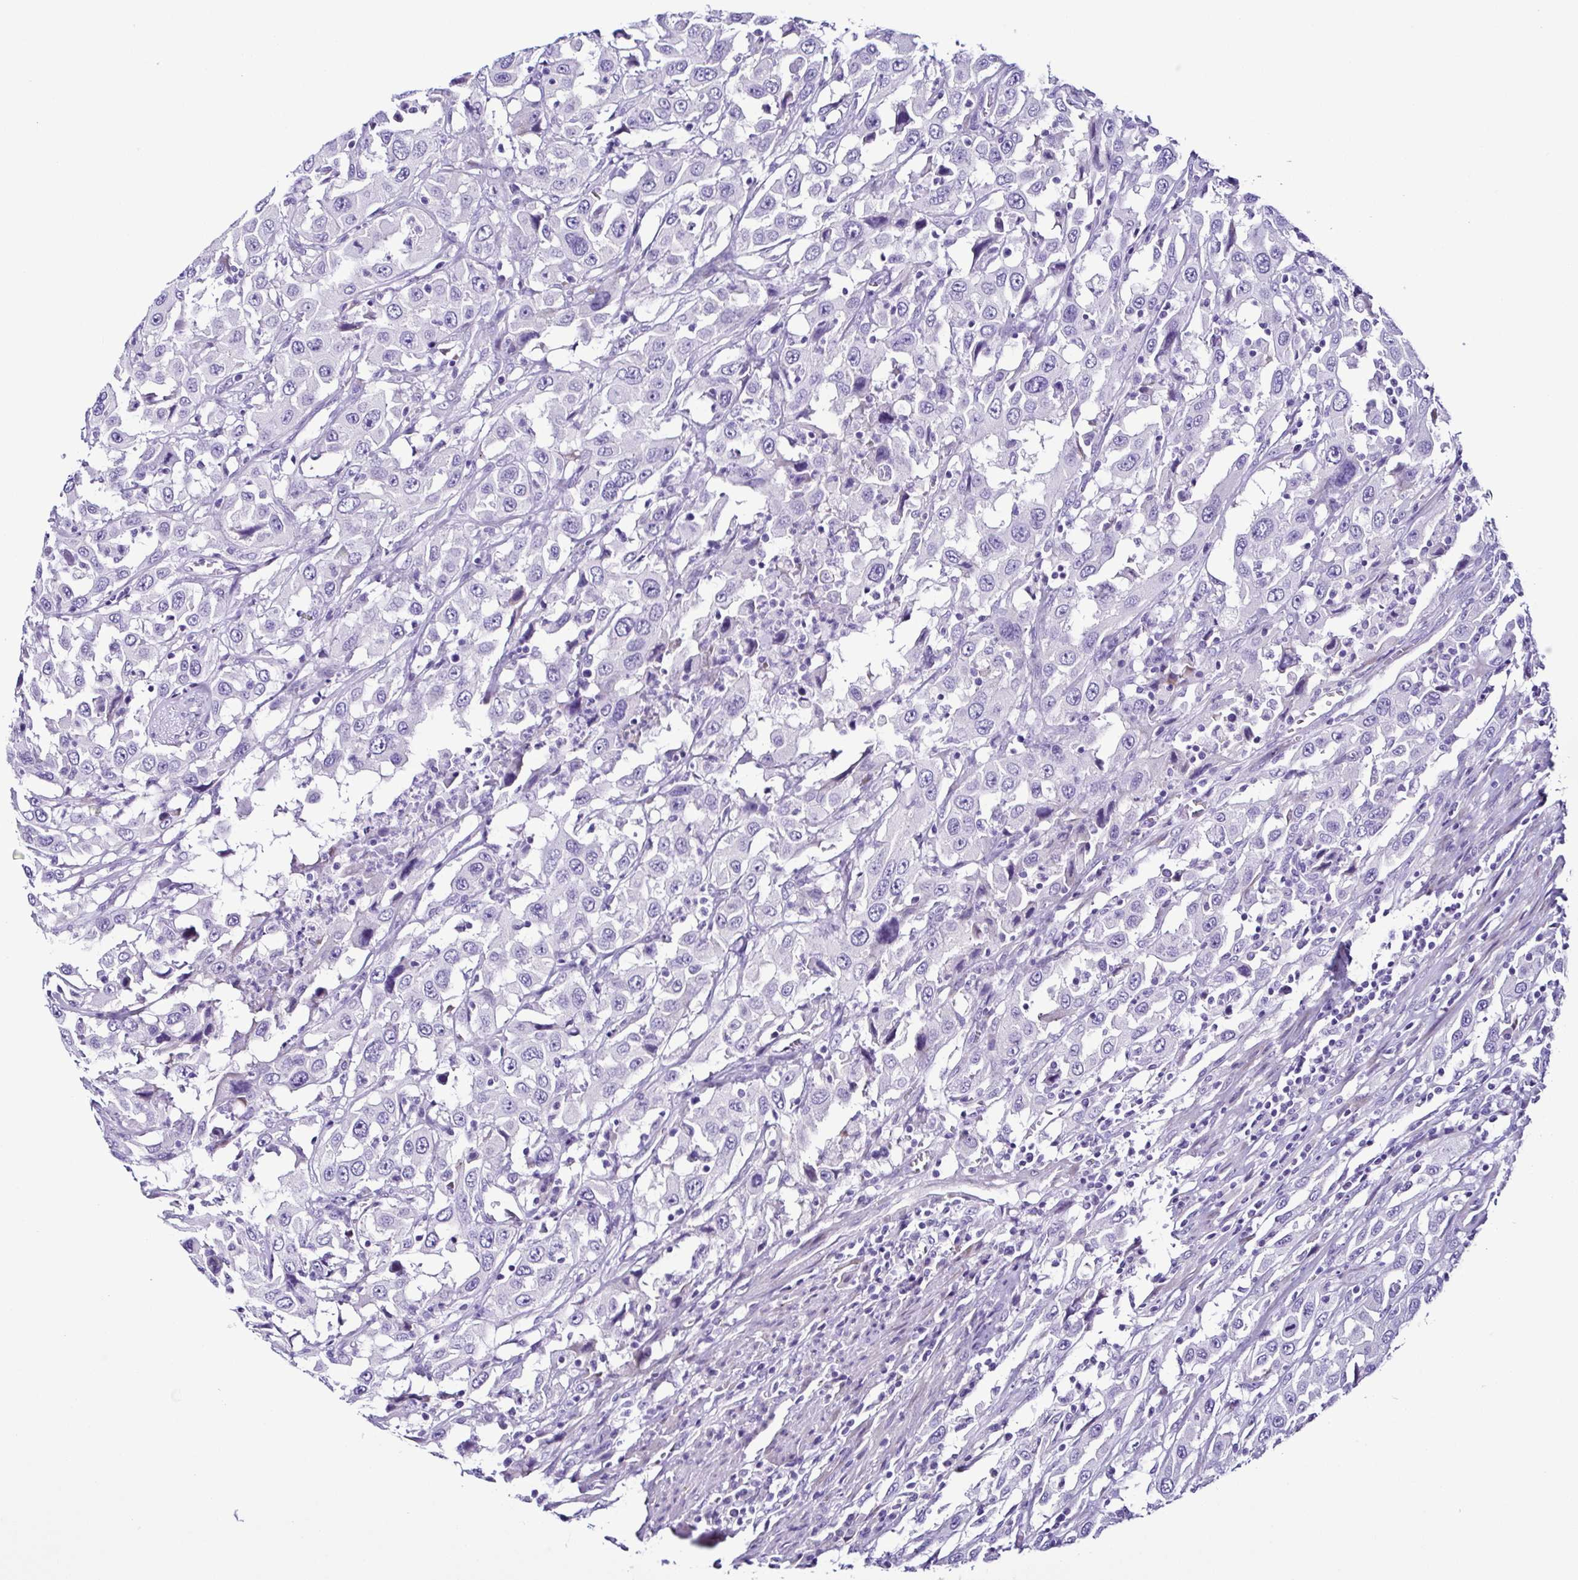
{"staining": {"intensity": "negative", "quantity": "none", "location": "none"}, "tissue": "urothelial cancer", "cell_type": "Tumor cells", "image_type": "cancer", "snomed": [{"axis": "morphology", "description": "Urothelial carcinoma, High grade"}, {"axis": "topography", "description": "Urinary bladder"}], "caption": "Tumor cells are negative for brown protein staining in urothelial cancer.", "gene": "SRL", "patient": {"sex": "male", "age": 61}}